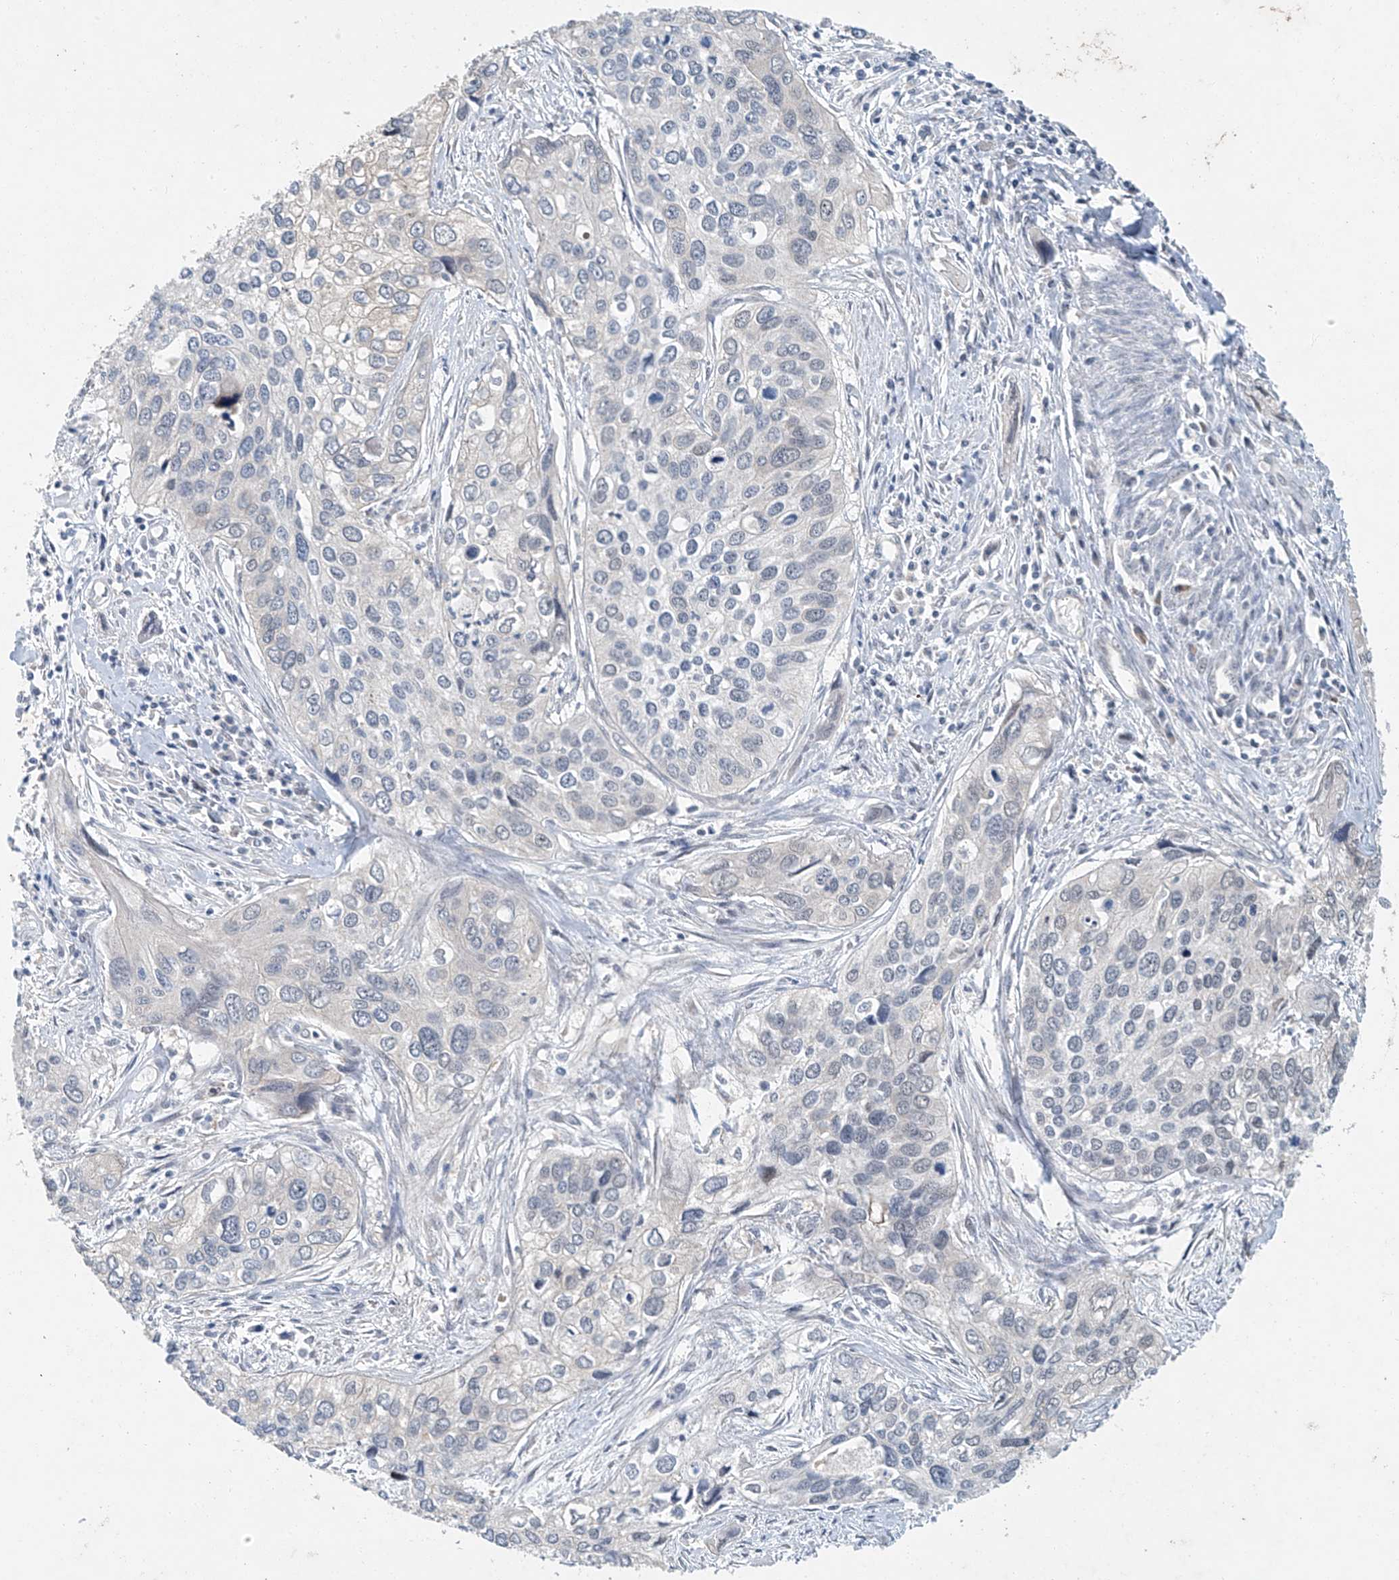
{"staining": {"intensity": "negative", "quantity": "none", "location": "none"}, "tissue": "cervical cancer", "cell_type": "Tumor cells", "image_type": "cancer", "snomed": [{"axis": "morphology", "description": "Squamous cell carcinoma, NOS"}, {"axis": "topography", "description": "Cervix"}], "caption": "Tumor cells show no significant staining in cervical cancer (squamous cell carcinoma). Brightfield microscopy of IHC stained with DAB (3,3'-diaminobenzidine) (brown) and hematoxylin (blue), captured at high magnification.", "gene": "TAF8", "patient": {"sex": "female", "age": 55}}